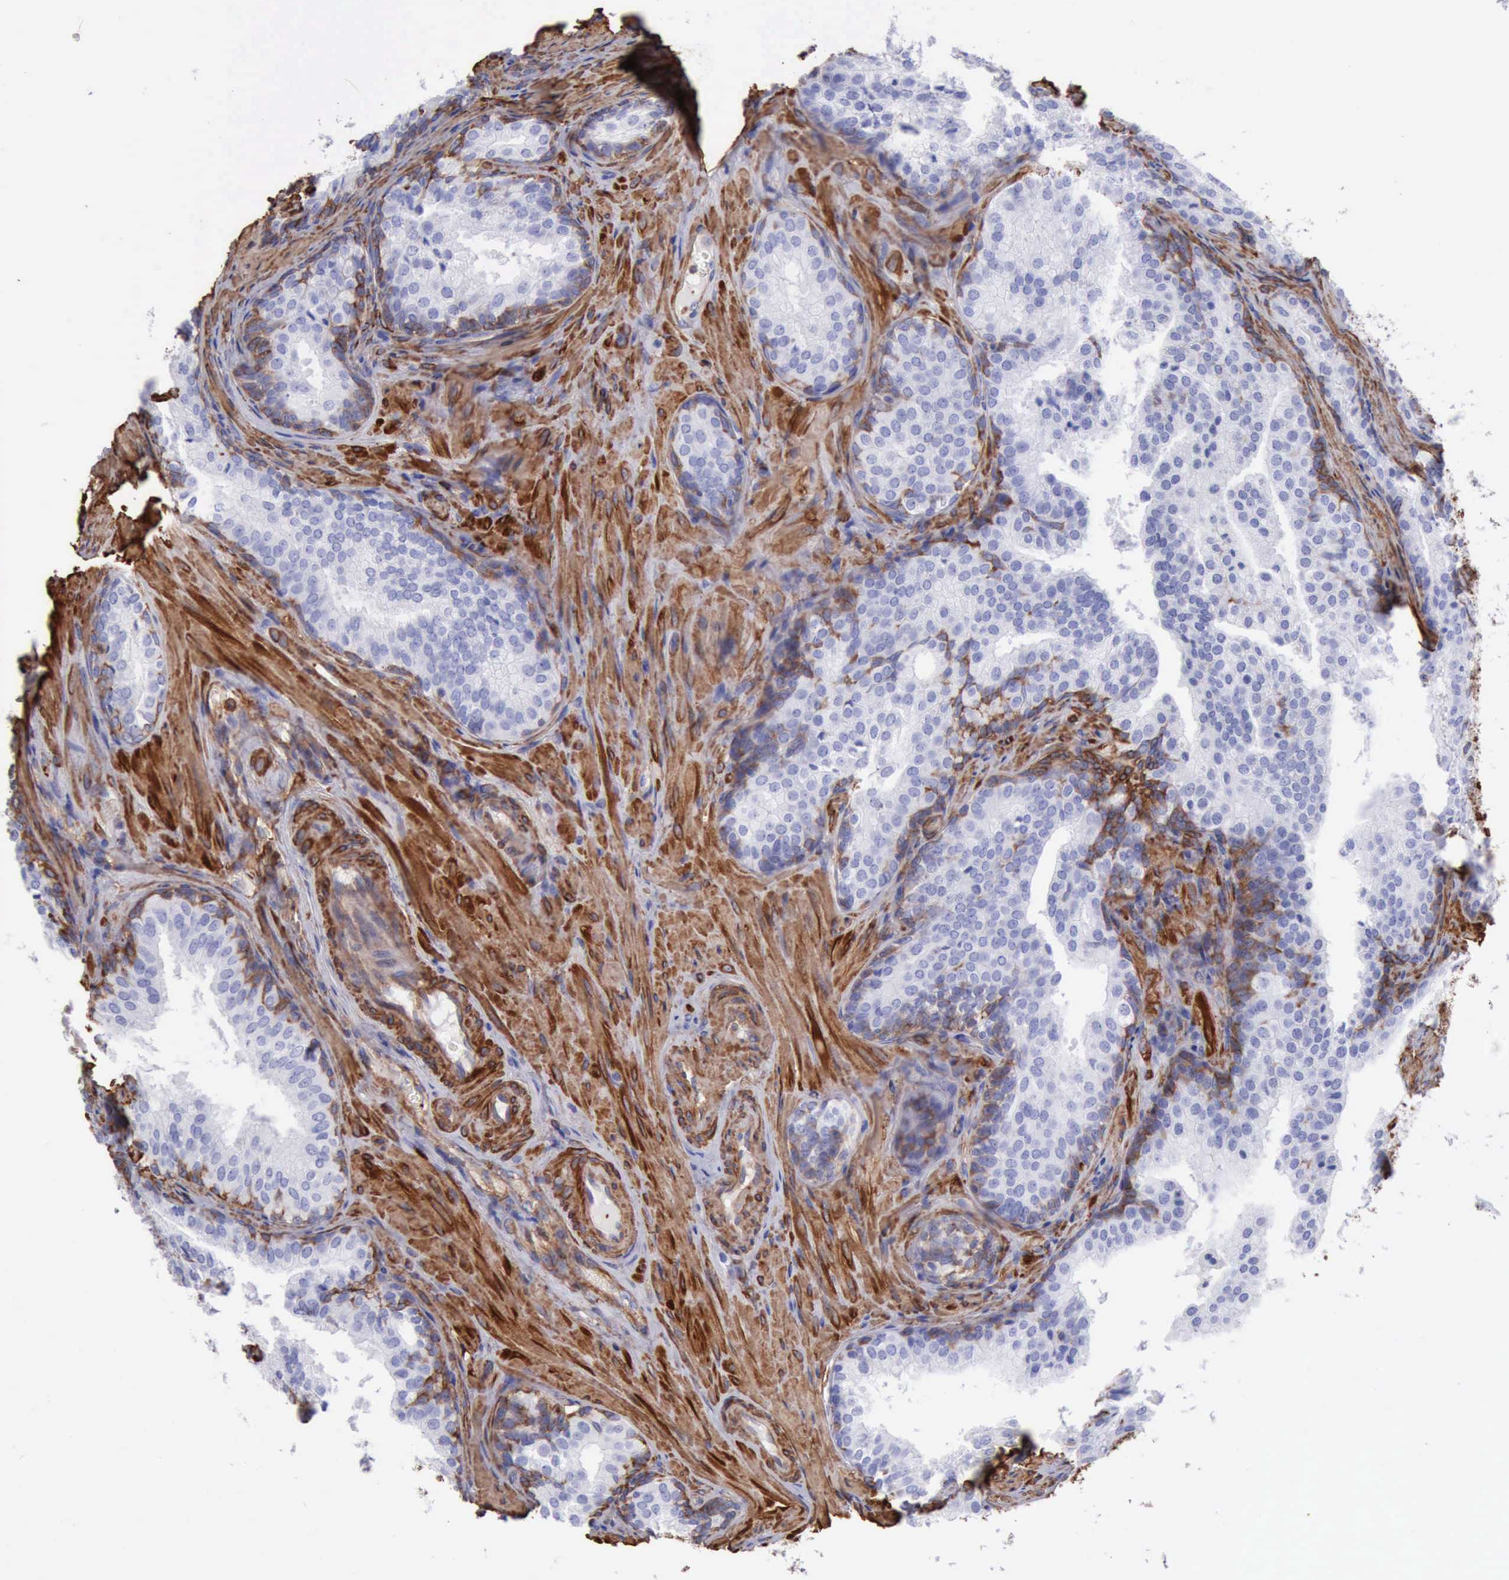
{"staining": {"intensity": "negative", "quantity": "none", "location": "none"}, "tissue": "prostate cancer", "cell_type": "Tumor cells", "image_type": "cancer", "snomed": [{"axis": "morphology", "description": "Adenocarcinoma, Low grade"}, {"axis": "topography", "description": "Prostate"}], "caption": "DAB immunohistochemical staining of adenocarcinoma (low-grade) (prostate) reveals no significant positivity in tumor cells. (Immunohistochemistry (ihc), brightfield microscopy, high magnification).", "gene": "FLNA", "patient": {"sex": "male", "age": 69}}